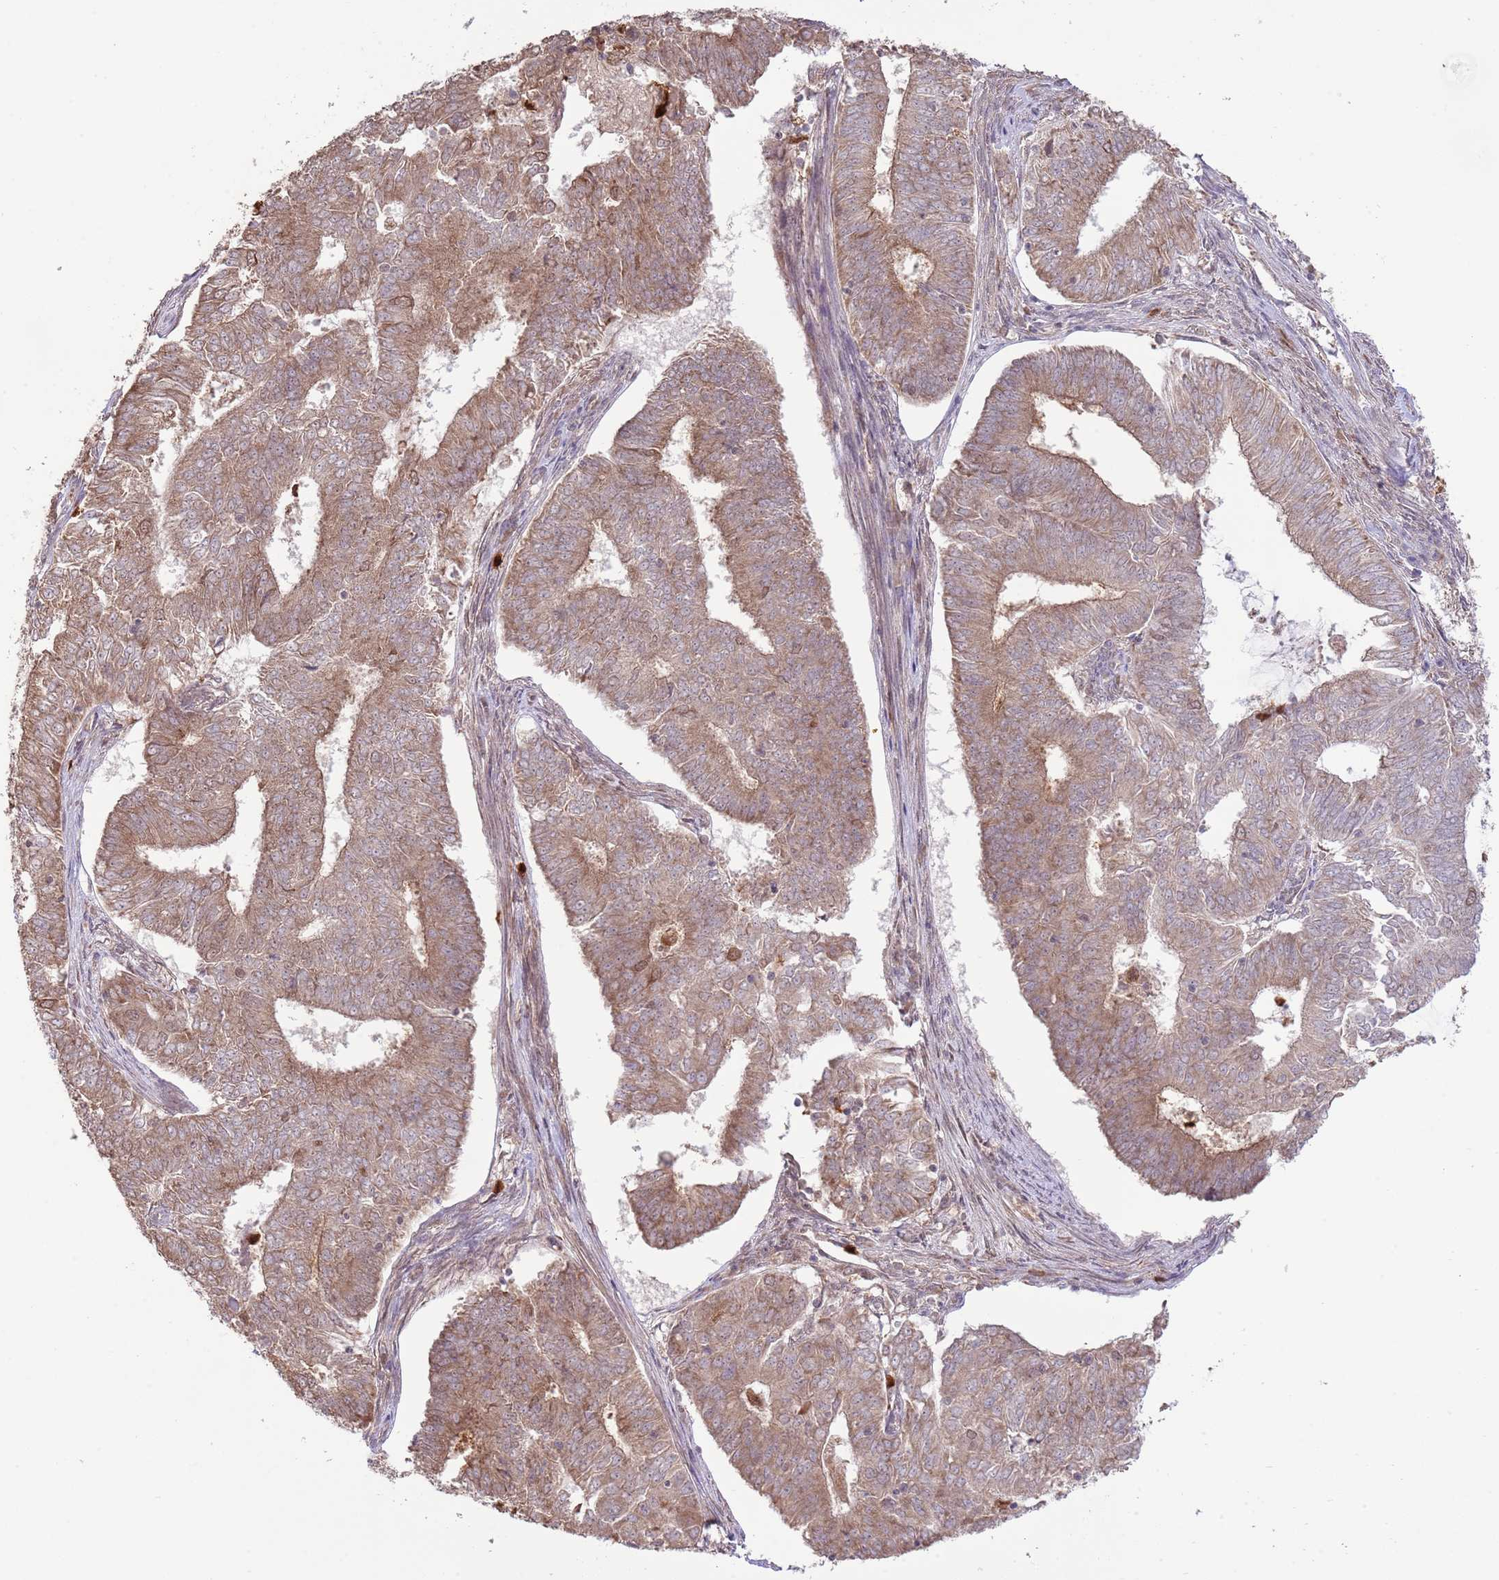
{"staining": {"intensity": "moderate", "quantity": ">75%", "location": "cytoplasmic/membranous"}, "tissue": "endometrial cancer", "cell_type": "Tumor cells", "image_type": "cancer", "snomed": [{"axis": "morphology", "description": "Adenocarcinoma, NOS"}, {"axis": "topography", "description": "Endometrium"}], "caption": "This image demonstrates endometrial cancer (adenocarcinoma) stained with immunohistochemistry to label a protein in brown. The cytoplasmic/membranous of tumor cells show moderate positivity for the protein. Nuclei are counter-stained blue.", "gene": "AMIGO1", "patient": {"sex": "female", "age": 62}}